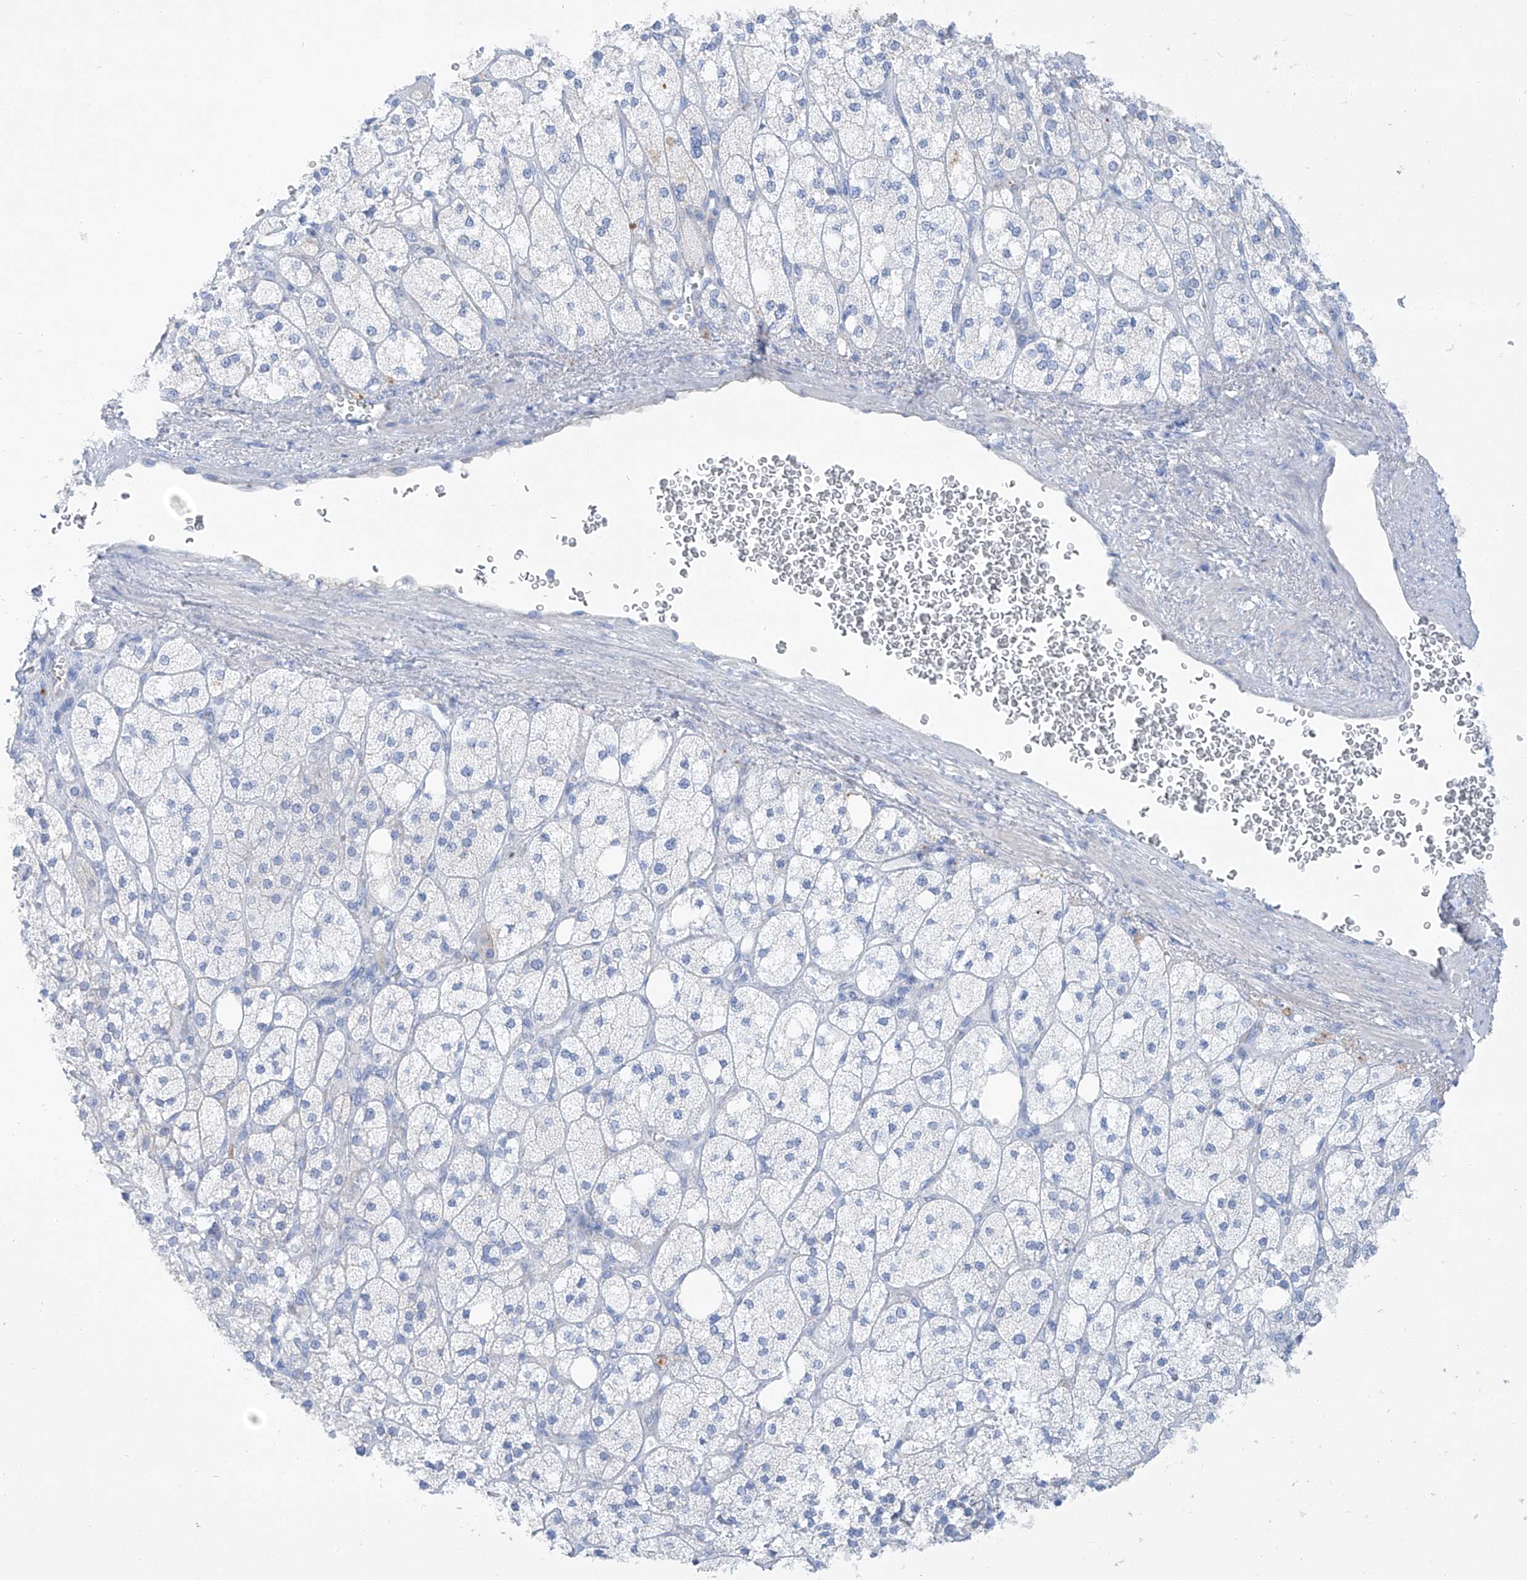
{"staining": {"intensity": "negative", "quantity": "none", "location": "none"}, "tissue": "adrenal gland", "cell_type": "Glandular cells", "image_type": "normal", "snomed": [{"axis": "morphology", "description": "Normal tissue, NOS"}, {"axis": "topography", "description": "Adrenal gland"}], "caption": "Human adrenal gland stained for a protein using immunohistochemistry demonstrates no expression in glandular cells.", "gene": "MAGI1", "patient": {"sex": "male", "age": 61}}